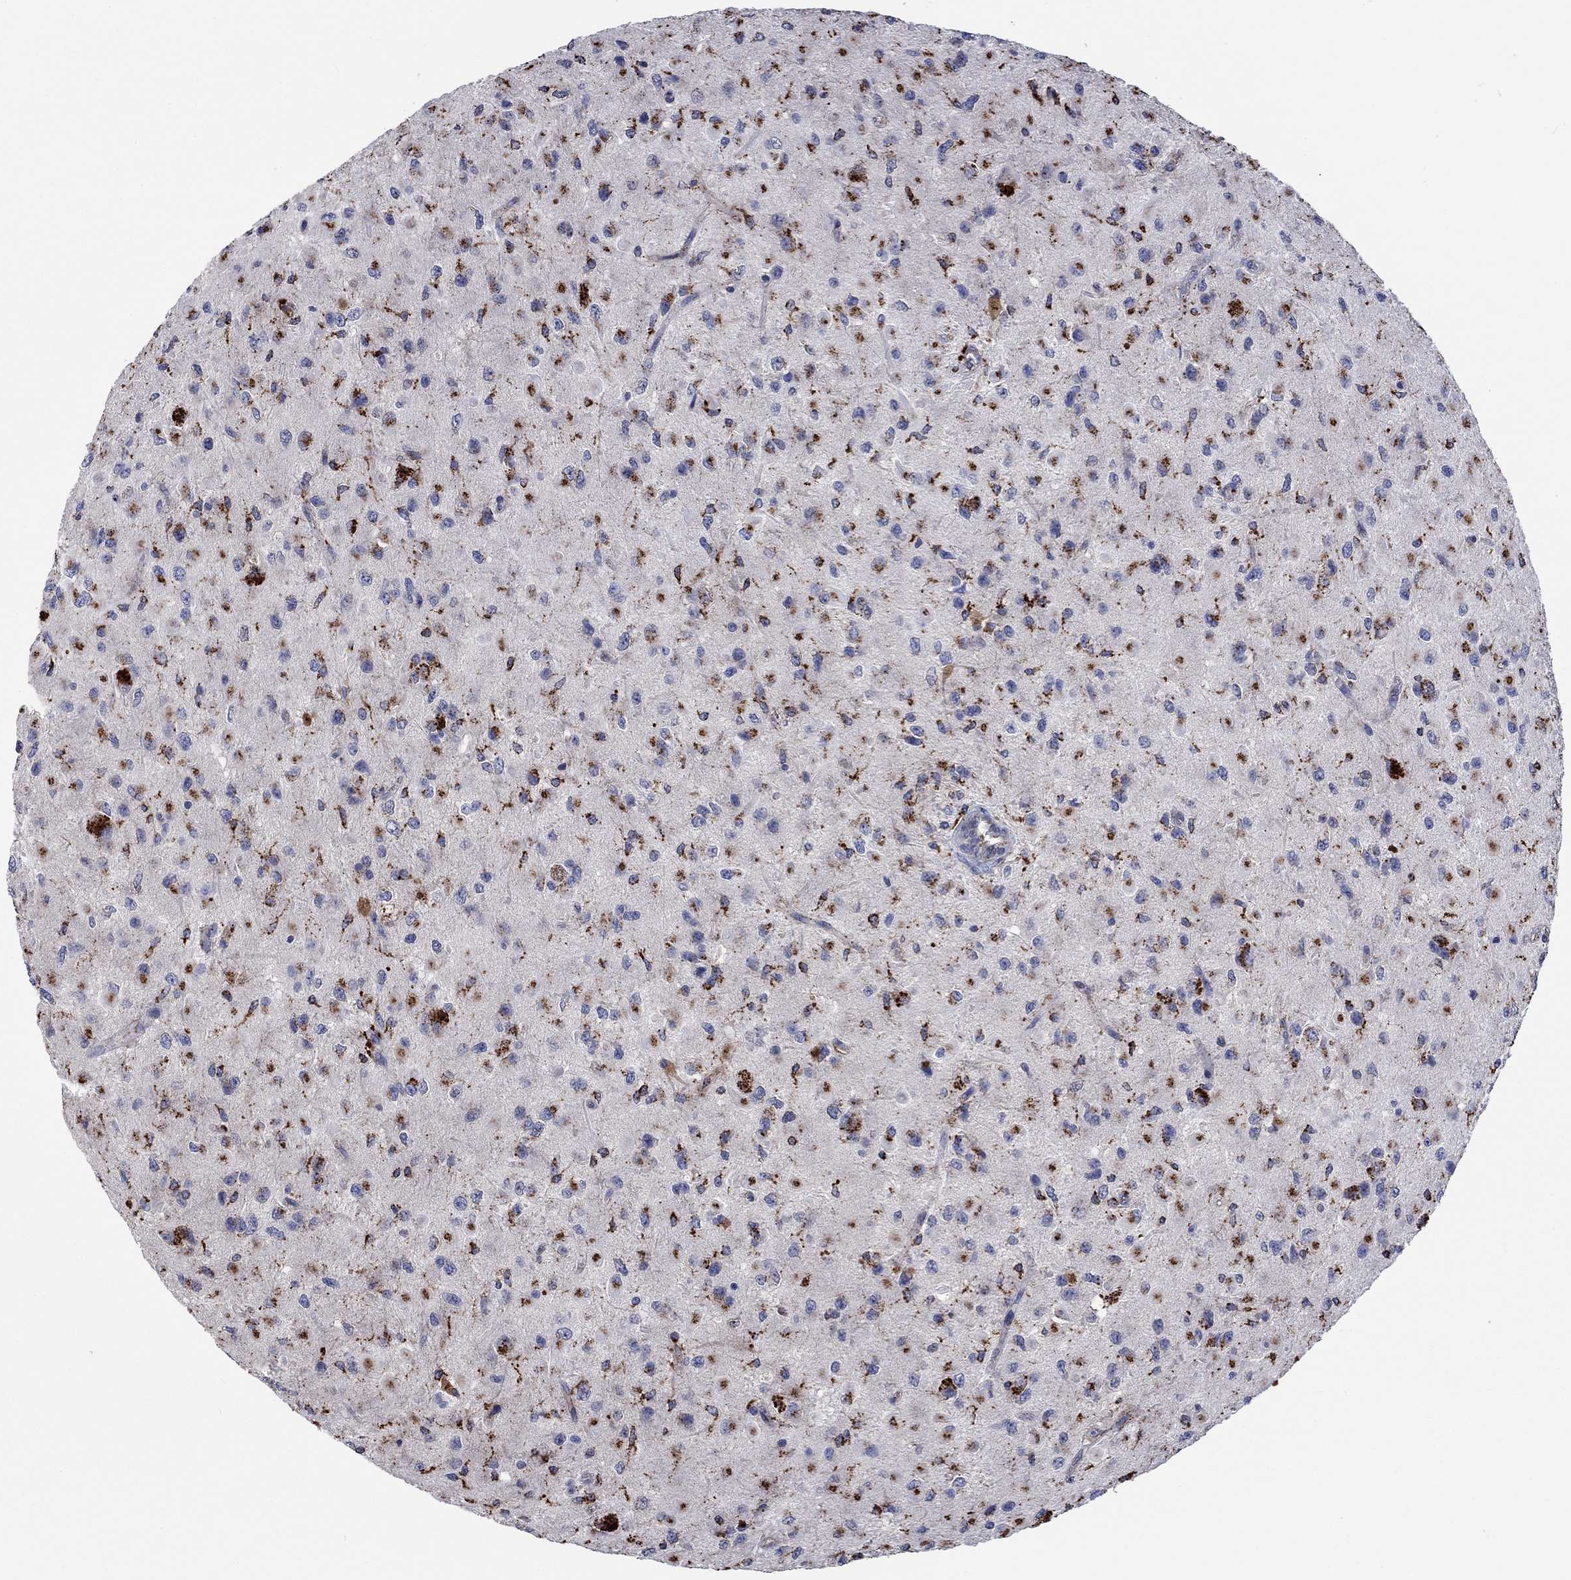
{"staining": {"intensity": "strong", "quantity": "25%-75%", "location": "cytoplasmic/membranous"}, "tissue": "glioma", "cell_type": "Tumor cells", "image_type": "cancer", "snomed": [{"axis": "morphology", "description": "Glioma, malignant, High grade"}, {"axis": "topography", "description": "Cerebral cortex"}], "caption": "The histopathology image reveals staining of glioma, revealing strong cytoplasmic/membranous protein positivity (brown color) within tumor cells.", "gene": "CTSB", "patient": {"sex": "male", "age": 35}}